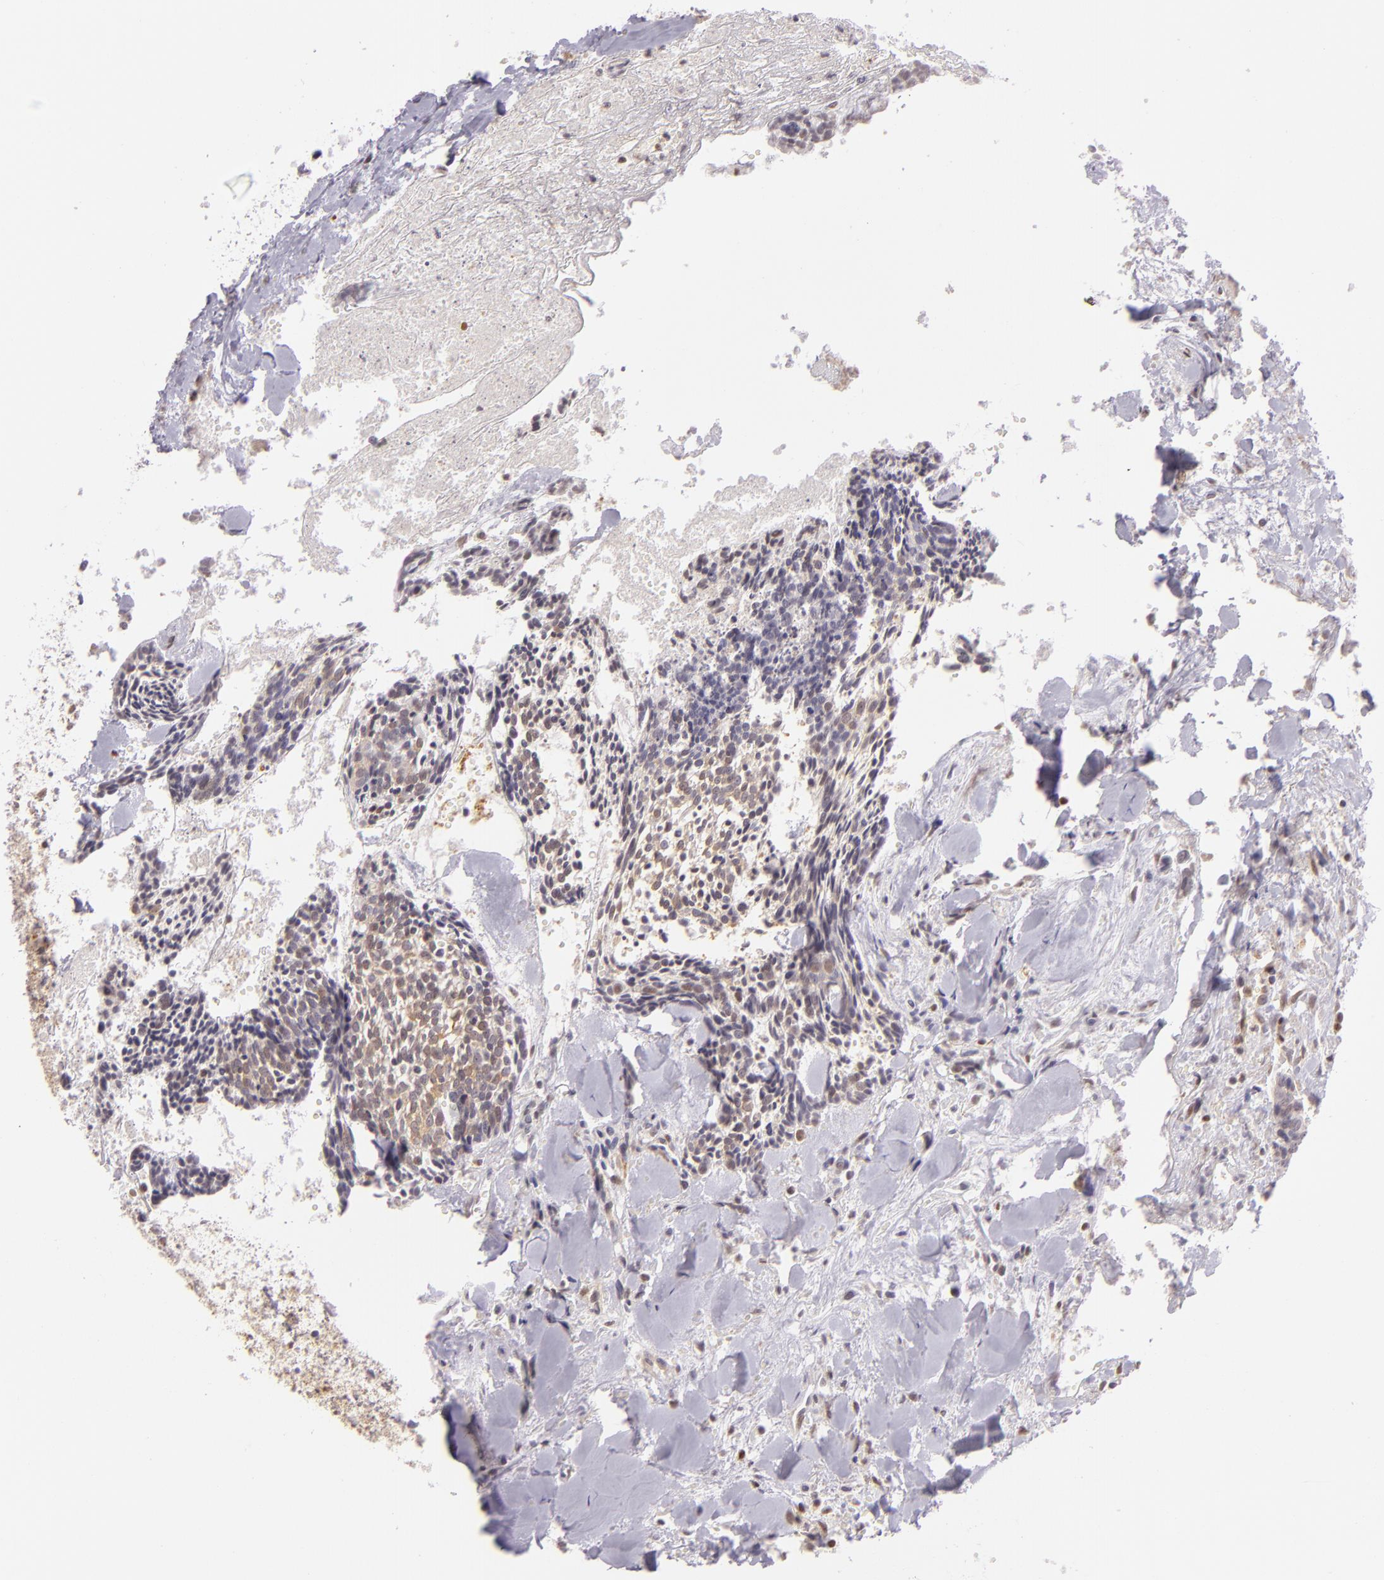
{"staining": {"intensity": "weak", "quantity": "<25%", "location": "cytoplasmic/membranous"}, "tissue": "head and neck cancer", "cell_type": "Tumor cells", "image_type": "cancer", "snomed": [{"axis": "morphology", "description": "Squamous cell carcinoma, NOS"}, {"axis": "topography", "description": "Salivary gland"}, {"axis": "topography", "description": "Head-Neck"}], "caption": "IHC micrograph of neoplastic tissue: human head and neck cancer stained with DAB (3,3'-diaminobenzidine) exhibits no significant protein staining in tumor cells. (DAB IHC visualized using brightfield microscopy, high magnification).", "gene": "IMPDH1", "patient": {"sex": "male", "age": 70}}